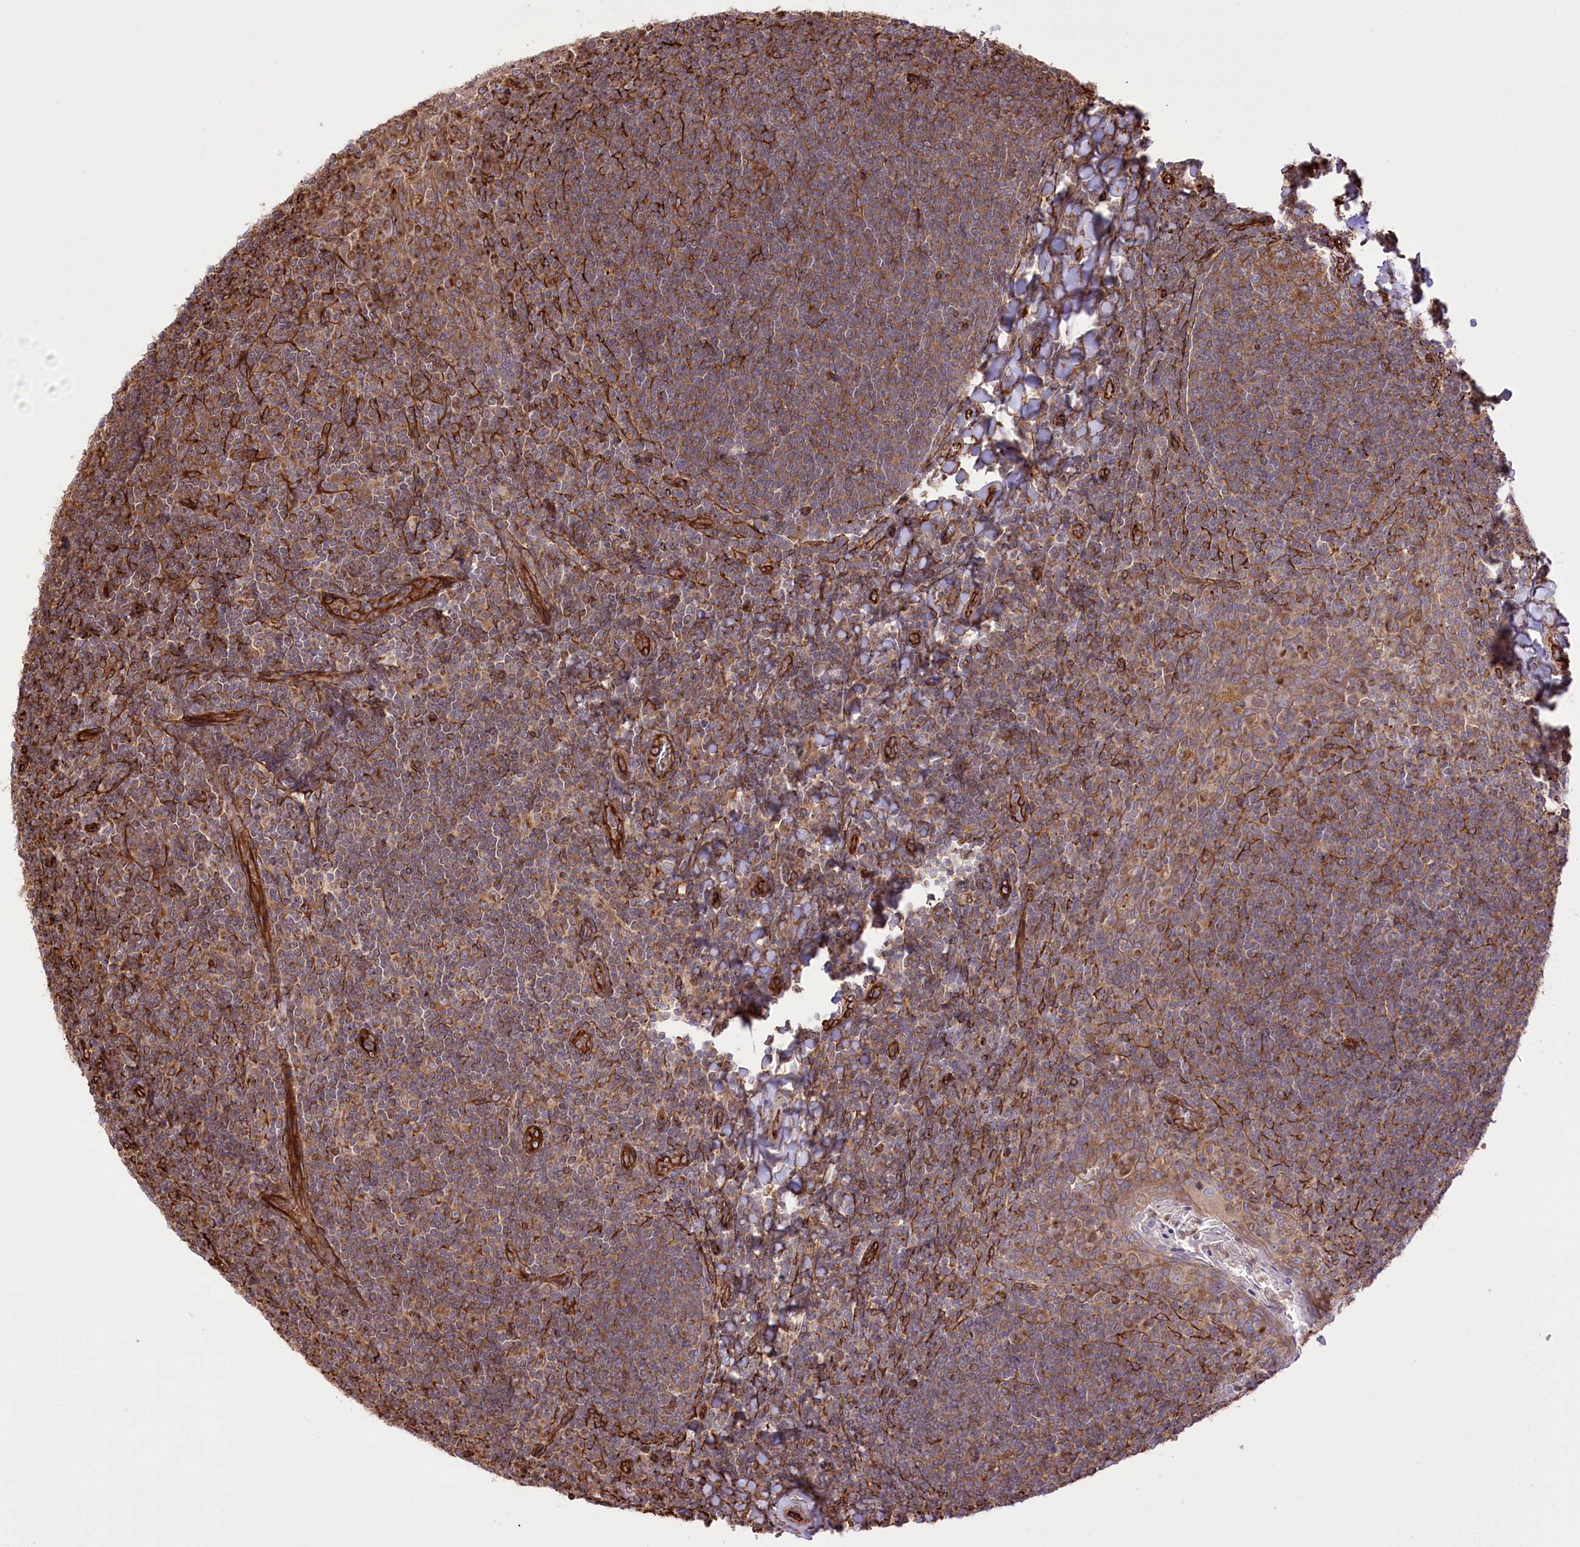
{"staining": {"intensity": "moderate", "quantity": ">75%", "location": "cytoplasmic/membranous"}, "tissue": "tonsil", "cell_type": "Germinal center cells", "image_type": "normal", "snomed": [{"axis": "morphology", "description": "Normal tissue, NOS"}, {"axis": "topography", "description": "Tonsil"}], "caption": "This image displays benign tonsil stained with immunohistochemistry to label a protein in brown. The cytoplasmic/membranous of germinal center cells show moderate positivity for the protein. Nuclei are counter-stained blue.", "gene": "TTC1", "patient": {"sex": "male", "age": 27}}